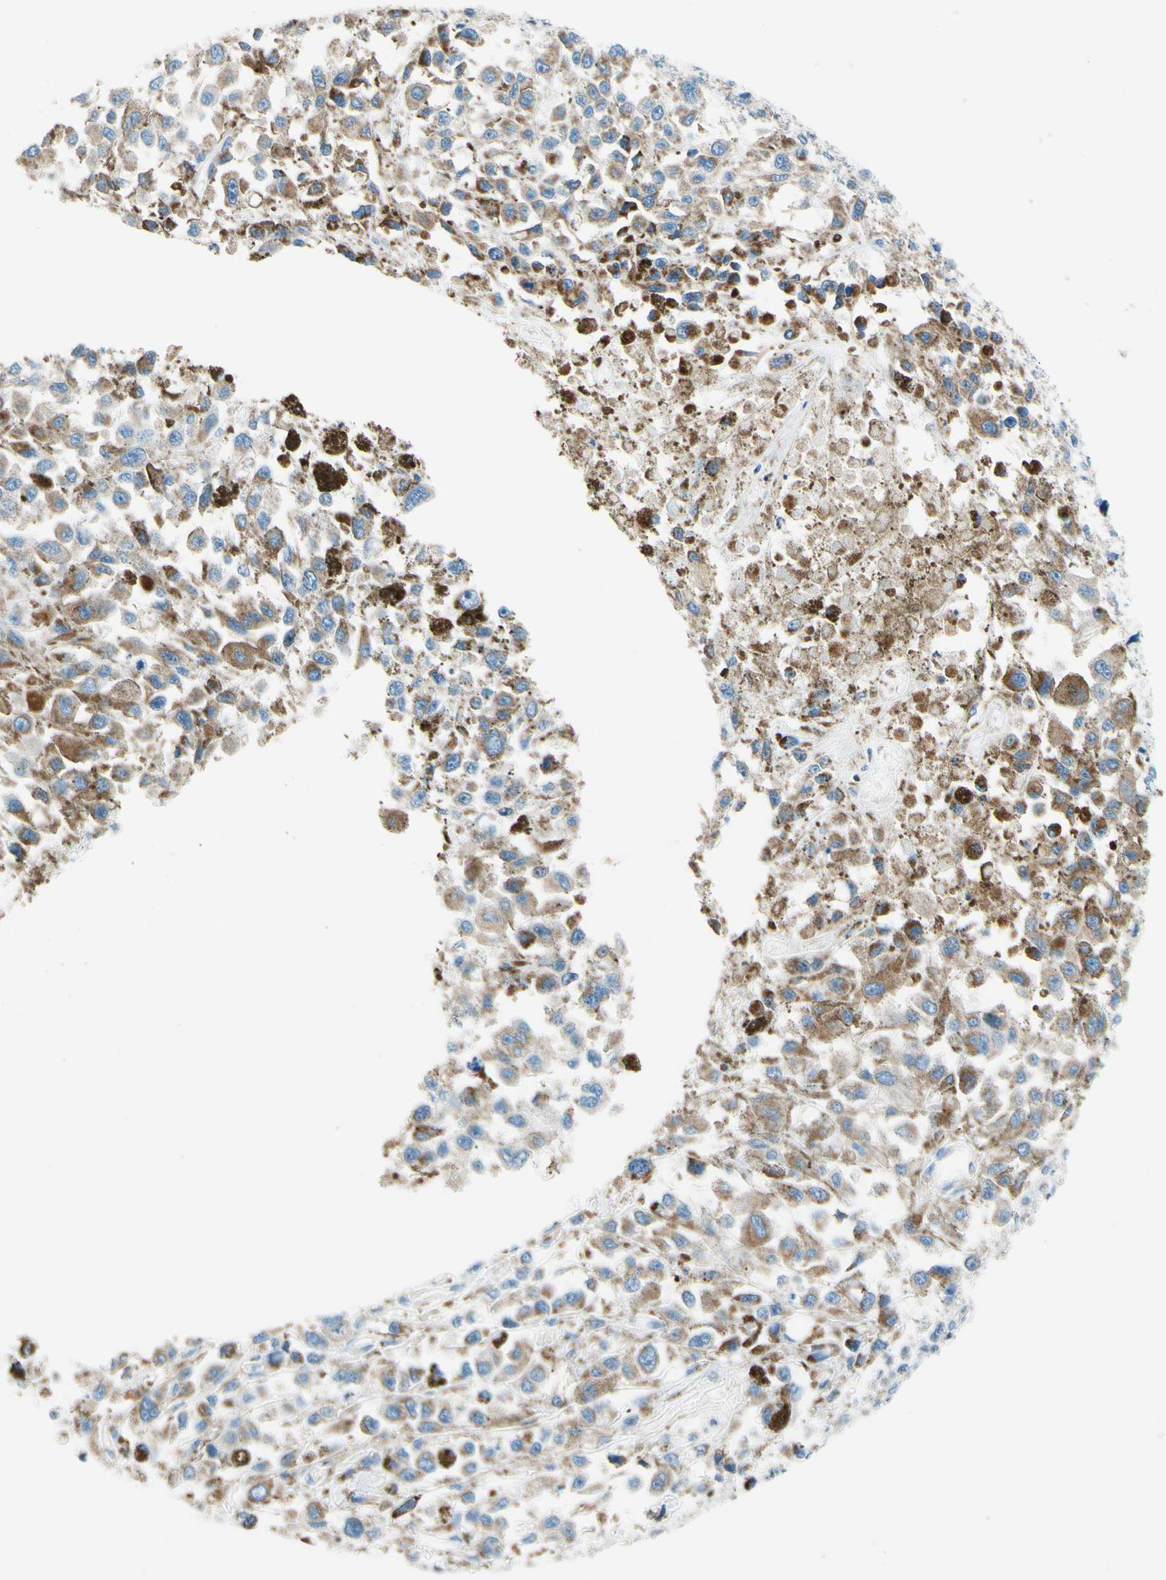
{"staining": {"intensity": "moderate", "quantity": ">75%", "location": "cytoplasmic/membranous"}, "tissue": "melanoma", "cell_type": "Tumor cells", "image_type": "cancer", "snomed": [{"axis": "morphology", "description": "Malignant melanoma, Metastatic site"}, {"axis": "topography", "description": "Lymph node"}], "caption": "High-power microscopy captured an immunohistochemistry (IHC) photomicrograph of melanoma, revealing moderate cytoplasmic/membranous positivity in approximately >75% of tumor cells.", "gene": "CBX7", "patient": {"sex": "male", "age": 59}}